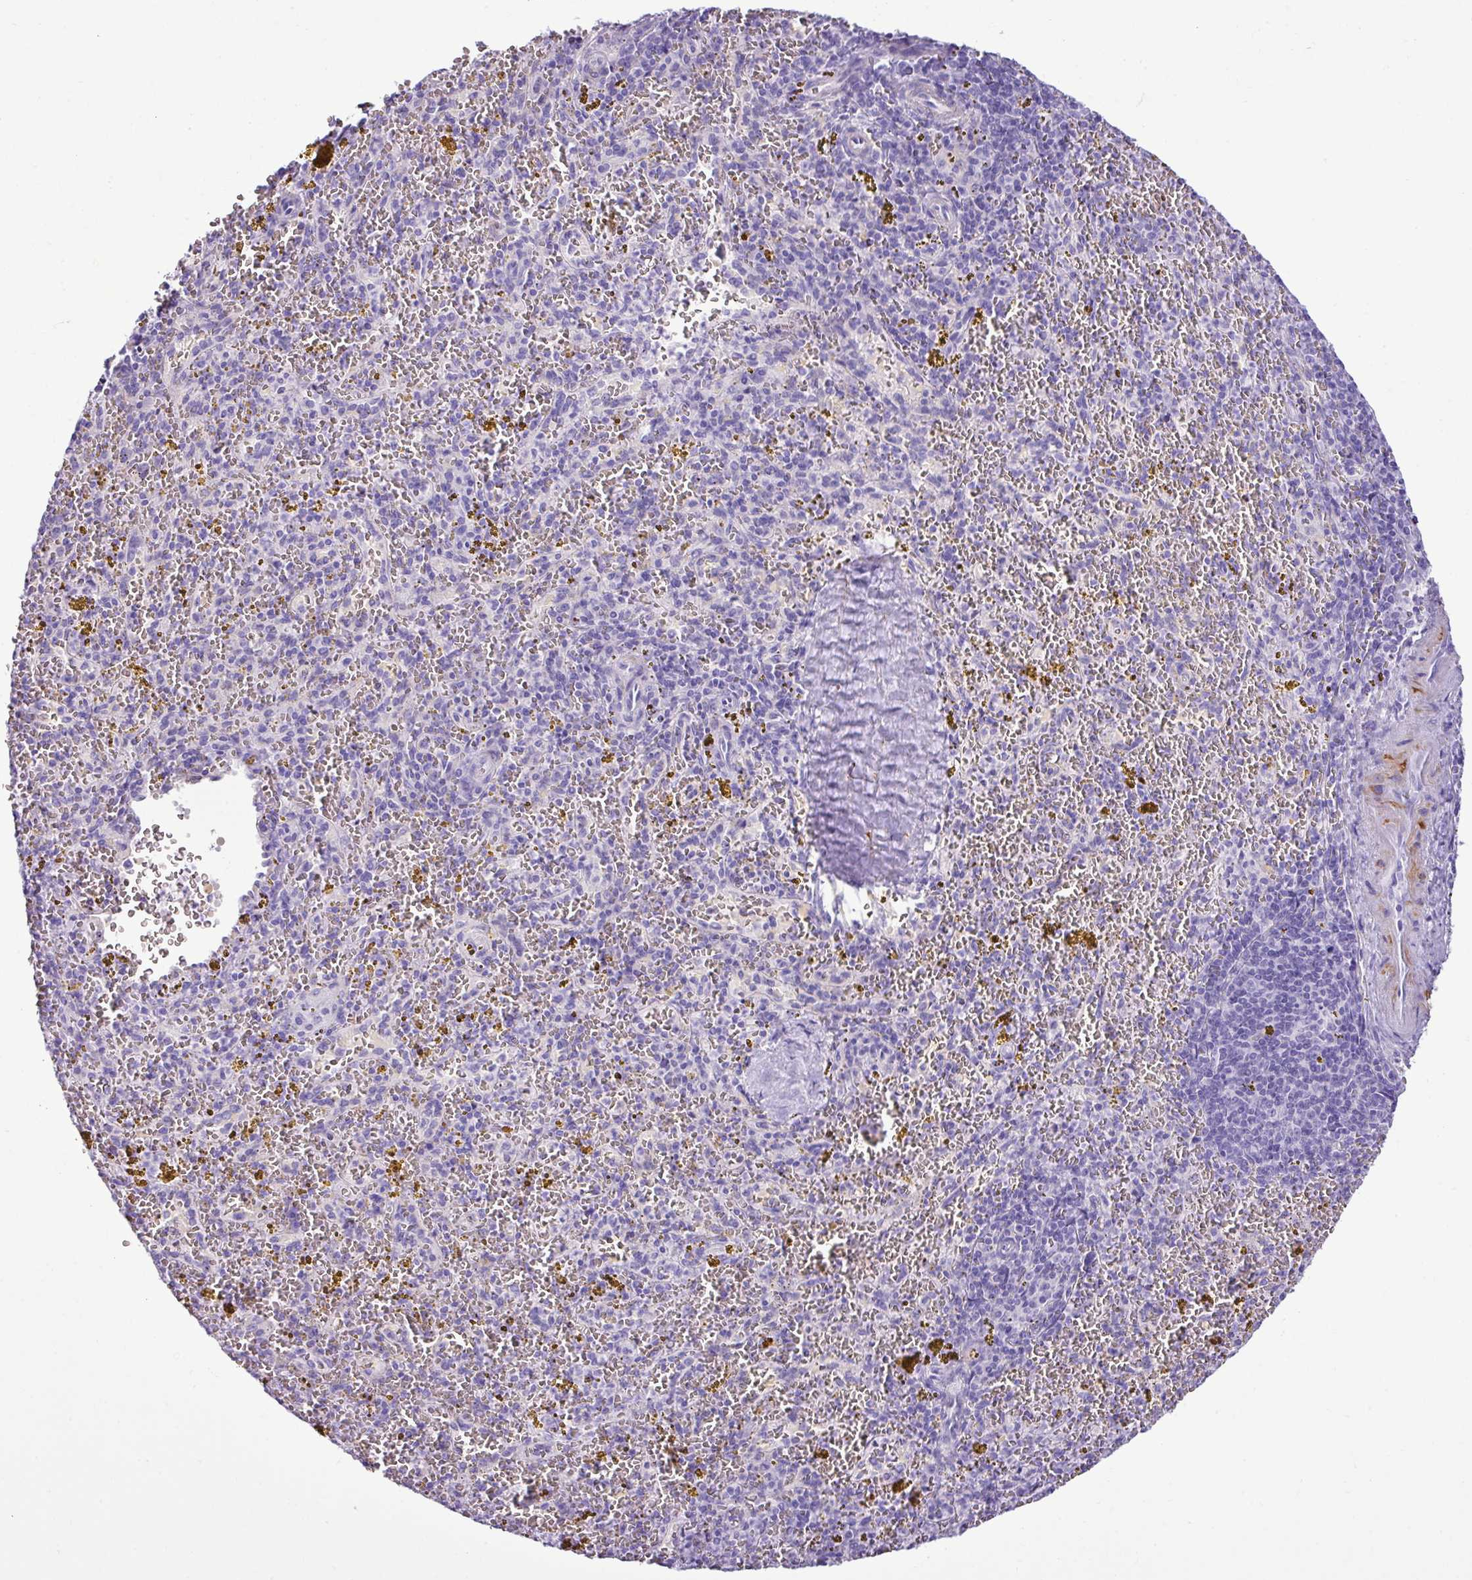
{"staining": {"intensity": "negative", "quantity": "none", "location": "none"}, "tissue": "spleen", "cell_type": "Cells in red pulp", "image_type": "normal", "snomed": [{"axis": "morphology", "description": "Normal tissue, NOS"}, {"axis": "topography", "description": "Spleen"}], "caption": "This is an IHC histopathology image of normal spleen. There is no expression in cells in red pulp.", "gene": "ZSCAN5A", "patient": {"sex": "male", "age": 57}}